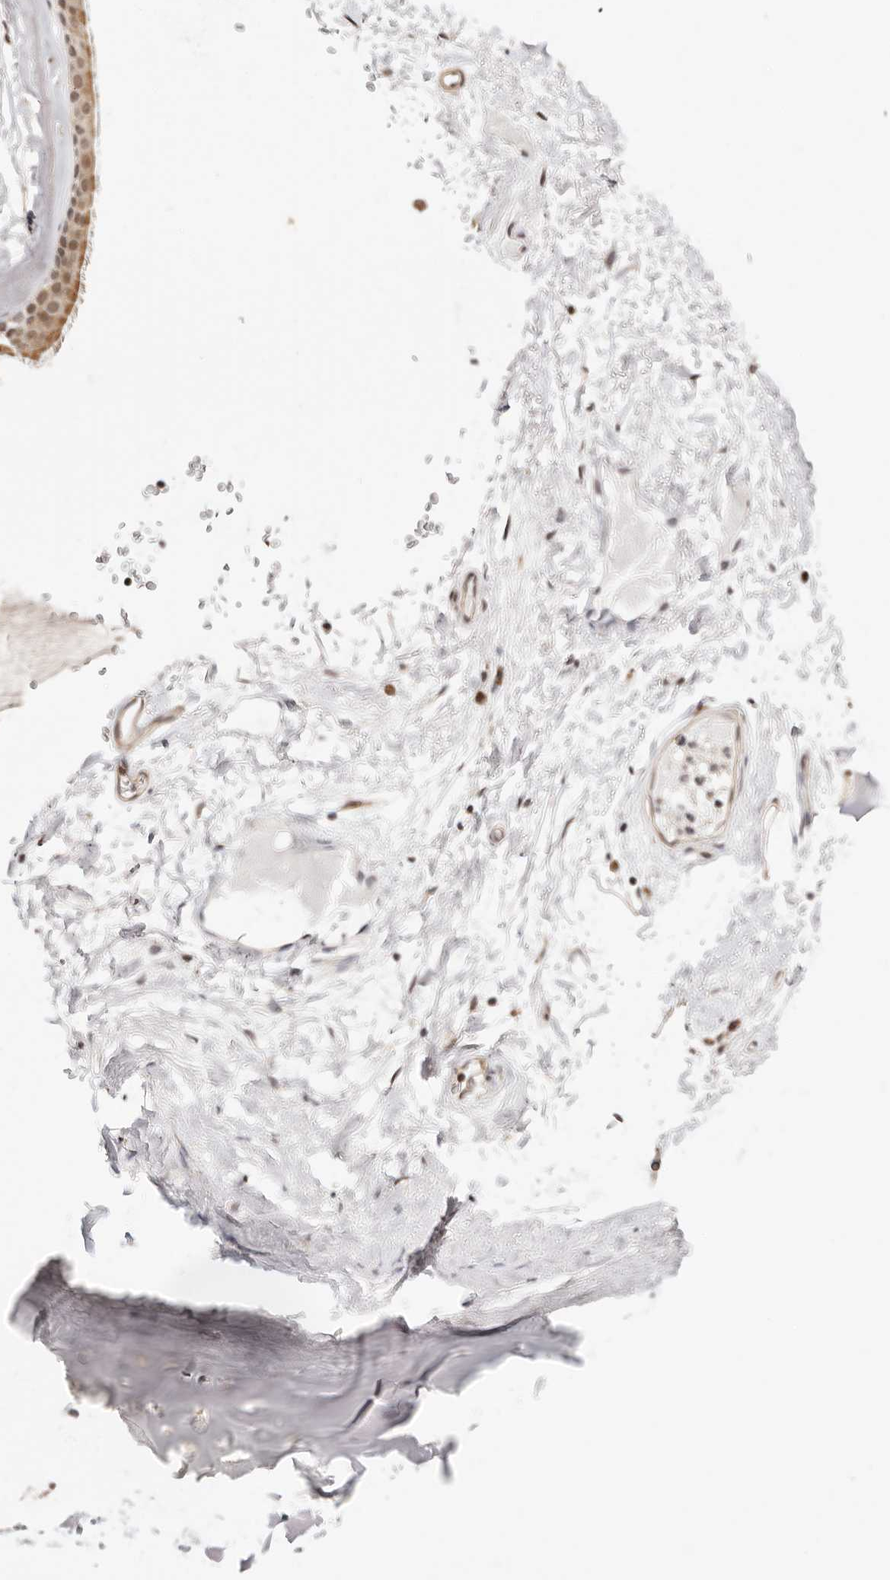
{"staining": {"intensity": "negative", "quantity": "none", "location": "none"}, "tissue": "adipose tissue", "cell_type": "Adipocytes", "image_type": "normal", "snomed": [{"axis": "morphology", "description": "Normal tissue, NOS"}, {"axis": "topography", "description": "Cartilage tissue"}], "caption": "Adipose tissue was stained to show a protein in brown. There is no significant positivity in adipocytes. The staining is performed using DAB brown chromogen with nuclei counter-stained in using hematoxylin.", "gene": "CTNNBL1", "patient": {"sex": "female", "age": 63}}